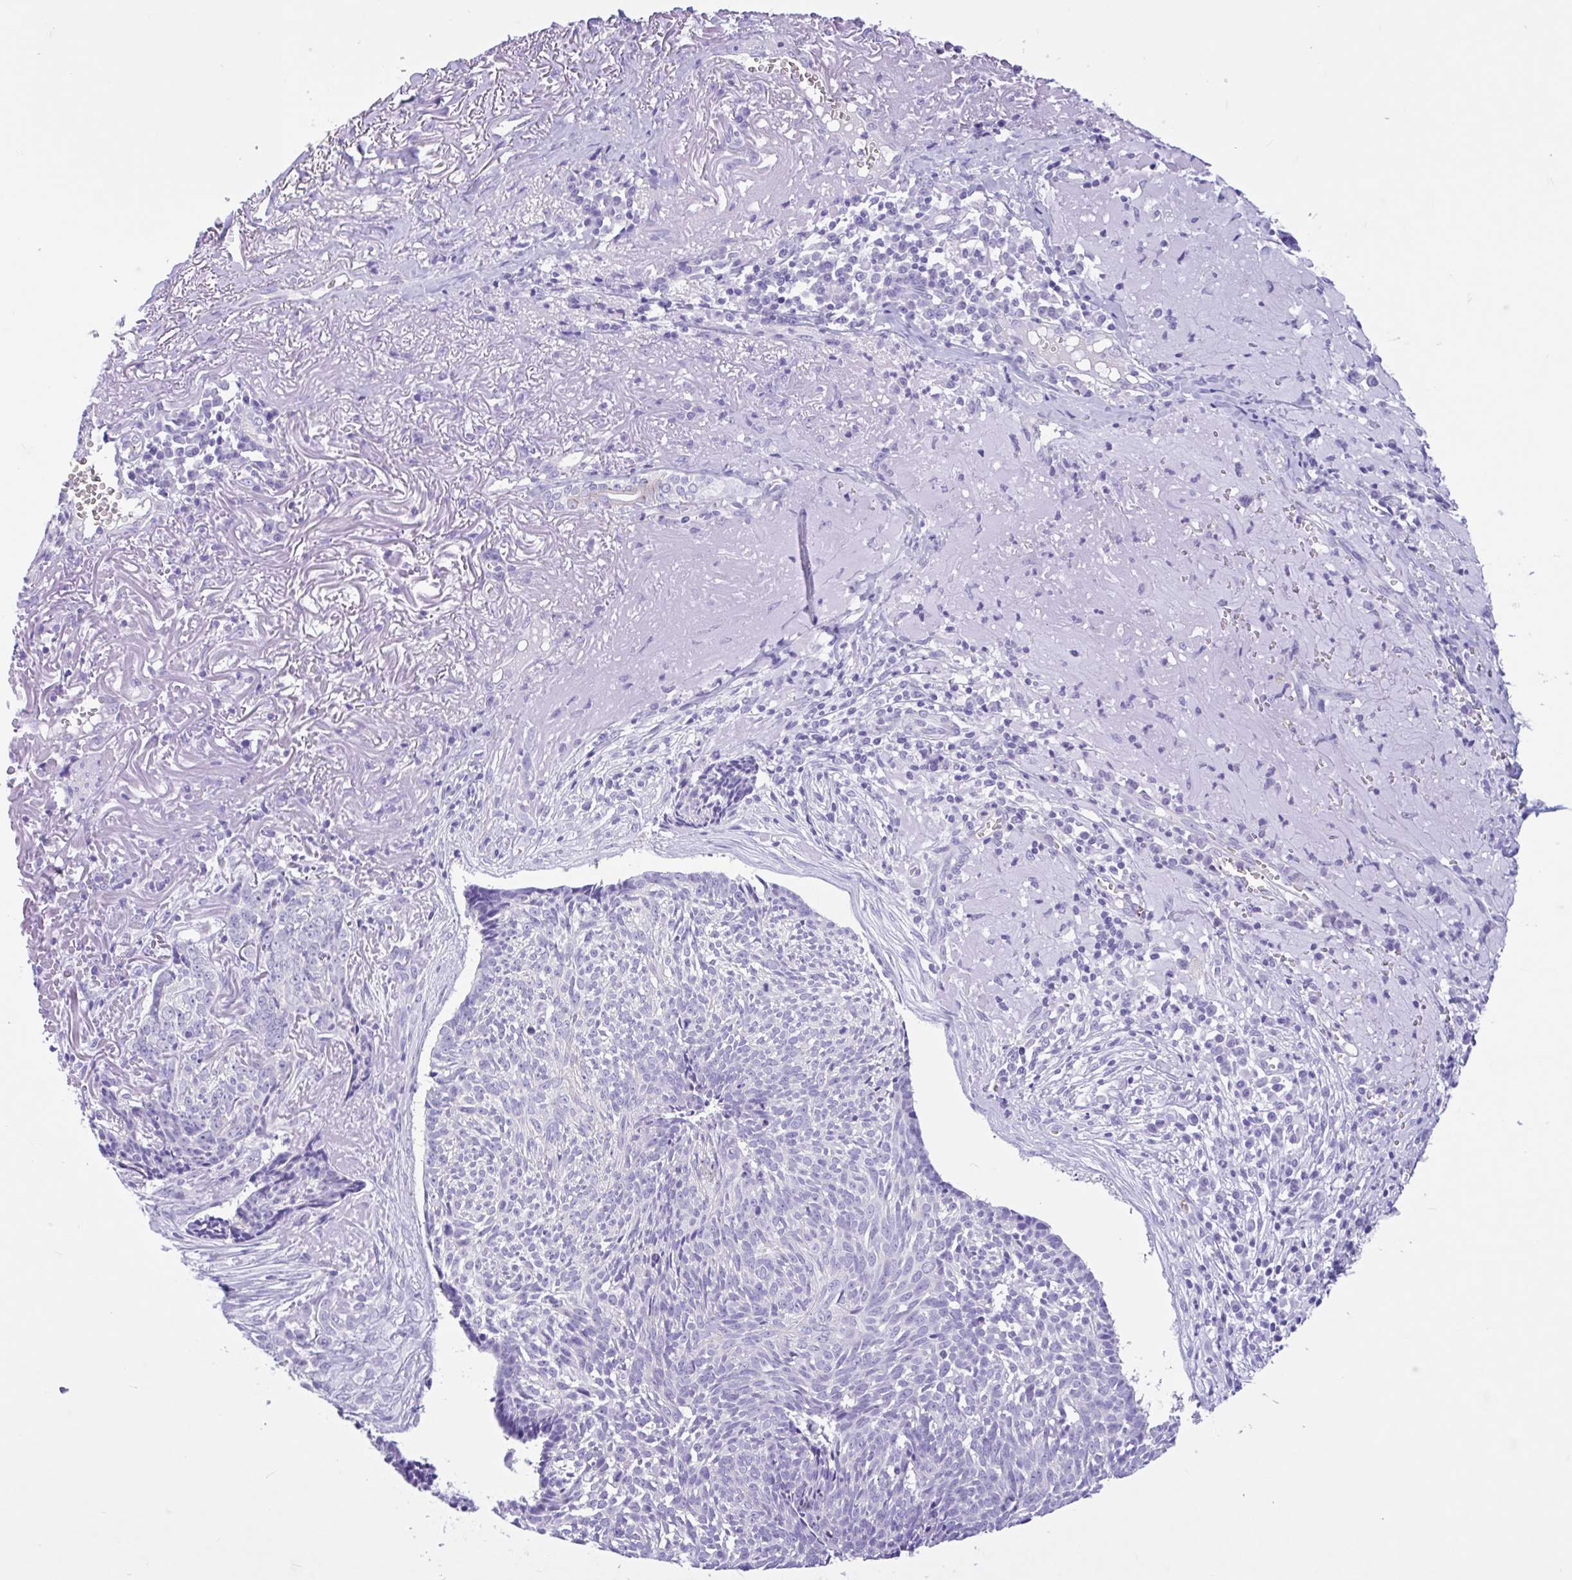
{"staining": {"intensity": "negative", "quantity": "none", "location": "none"}, "tissue": "skin cancer", "cell_type": "Tumor cells", "image_type": "cancer", "snomed": [{"axis": "morphology", "description": "Basal cell carcinoma"}, {"axis": "topography", "description": "Skin"}, {"axis": "topography", "description": "Skin of face"}], "caption": "The immunohistochemistry photomicrograph has no significant expression in tumor cells of skin basal cell carcinoma tissue.", "gene": "TMEM79", "patient": {"sex": "female", "age": 95}}